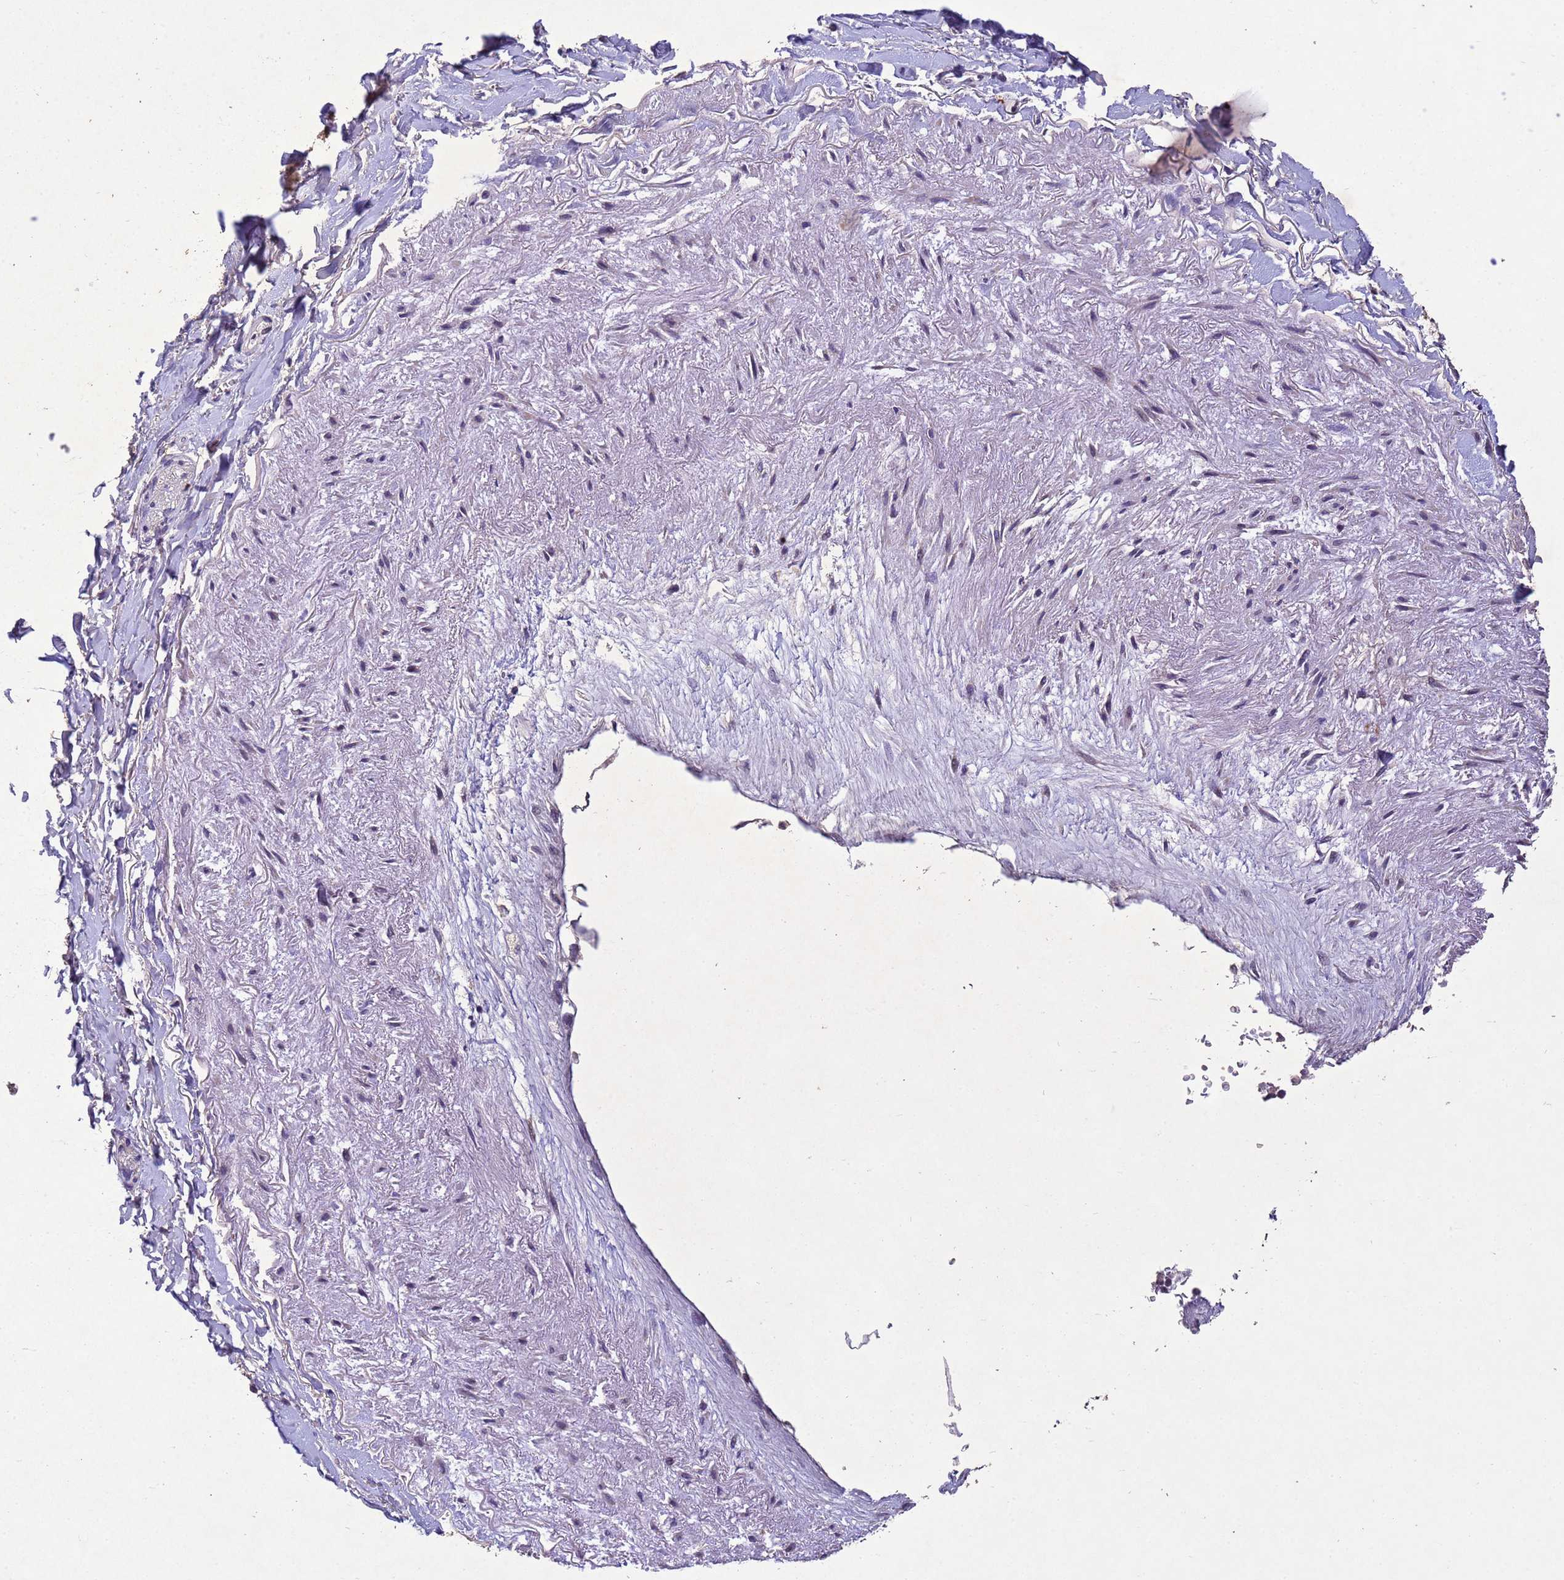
{"staining": {"intensity": "negative", "quantity": "none", "location": "none"}, "tissue": "adipose tissue", "cell_type": "Adipocytes", "image_type": "normal", "snomed": [{"axis": "morphology", "description": "Normal tissue, NOS"}, {"axis": "topography", "description": "Cartilage tissue"}], "caption": "This is a micrograph of immunohistochemistry (IHC) staining of normal adipose tissue, which shows no positivity in adipocytes.", "gene": "NLRP11", "patient": {"sex": "male", "age": 73}}